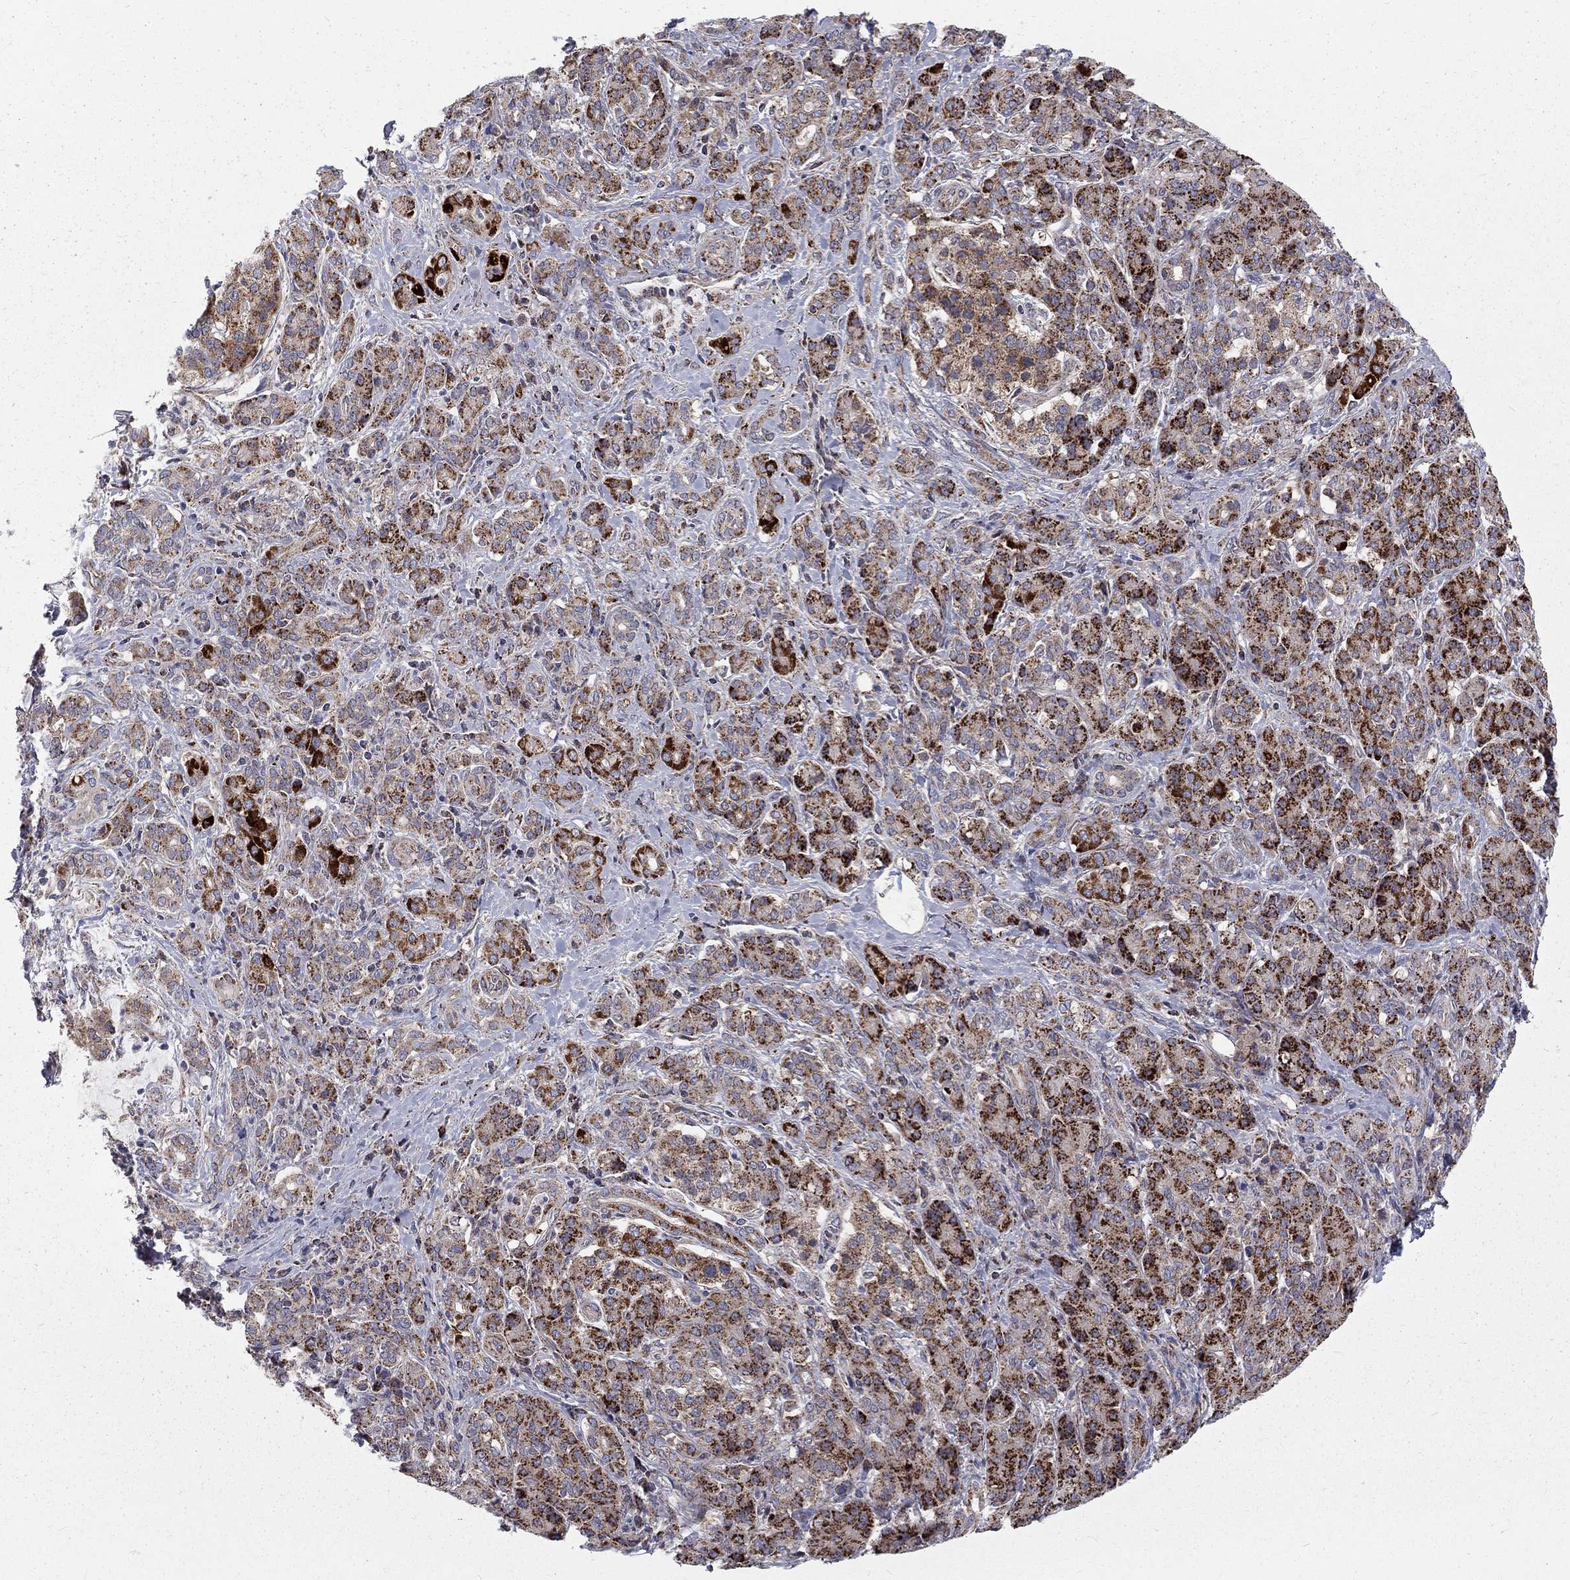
{"staining": {"intensity": "strong", "quantity": "25%-75%", "location": "cytoplasmic/membranous"}, "tissue": "pancreatic cancer", "cell_type": "Tumor cells", "image_type": "cancer", "snomed": [{"axis": "morphology", "description": "Normal tissue, NOS"}, {"axis": "morphology", "description": "Inflammation, NOS"}, {"axis": "morphology", "description": "Adenocarcinoma, NOS"}, {"axis": "topography", "description": "Pancreas"}], "caption": "DAB (3,3'-diaminobenzidine) immunohistochemical staining of pancreatic cancer (adenocarcinoma) shows strong cytoplasmic/membranous protein staining in approximately 25%-75% of tumor cells.", "gene": "ALDH1B1", "patient": {"sex": "male", "age": 57}}